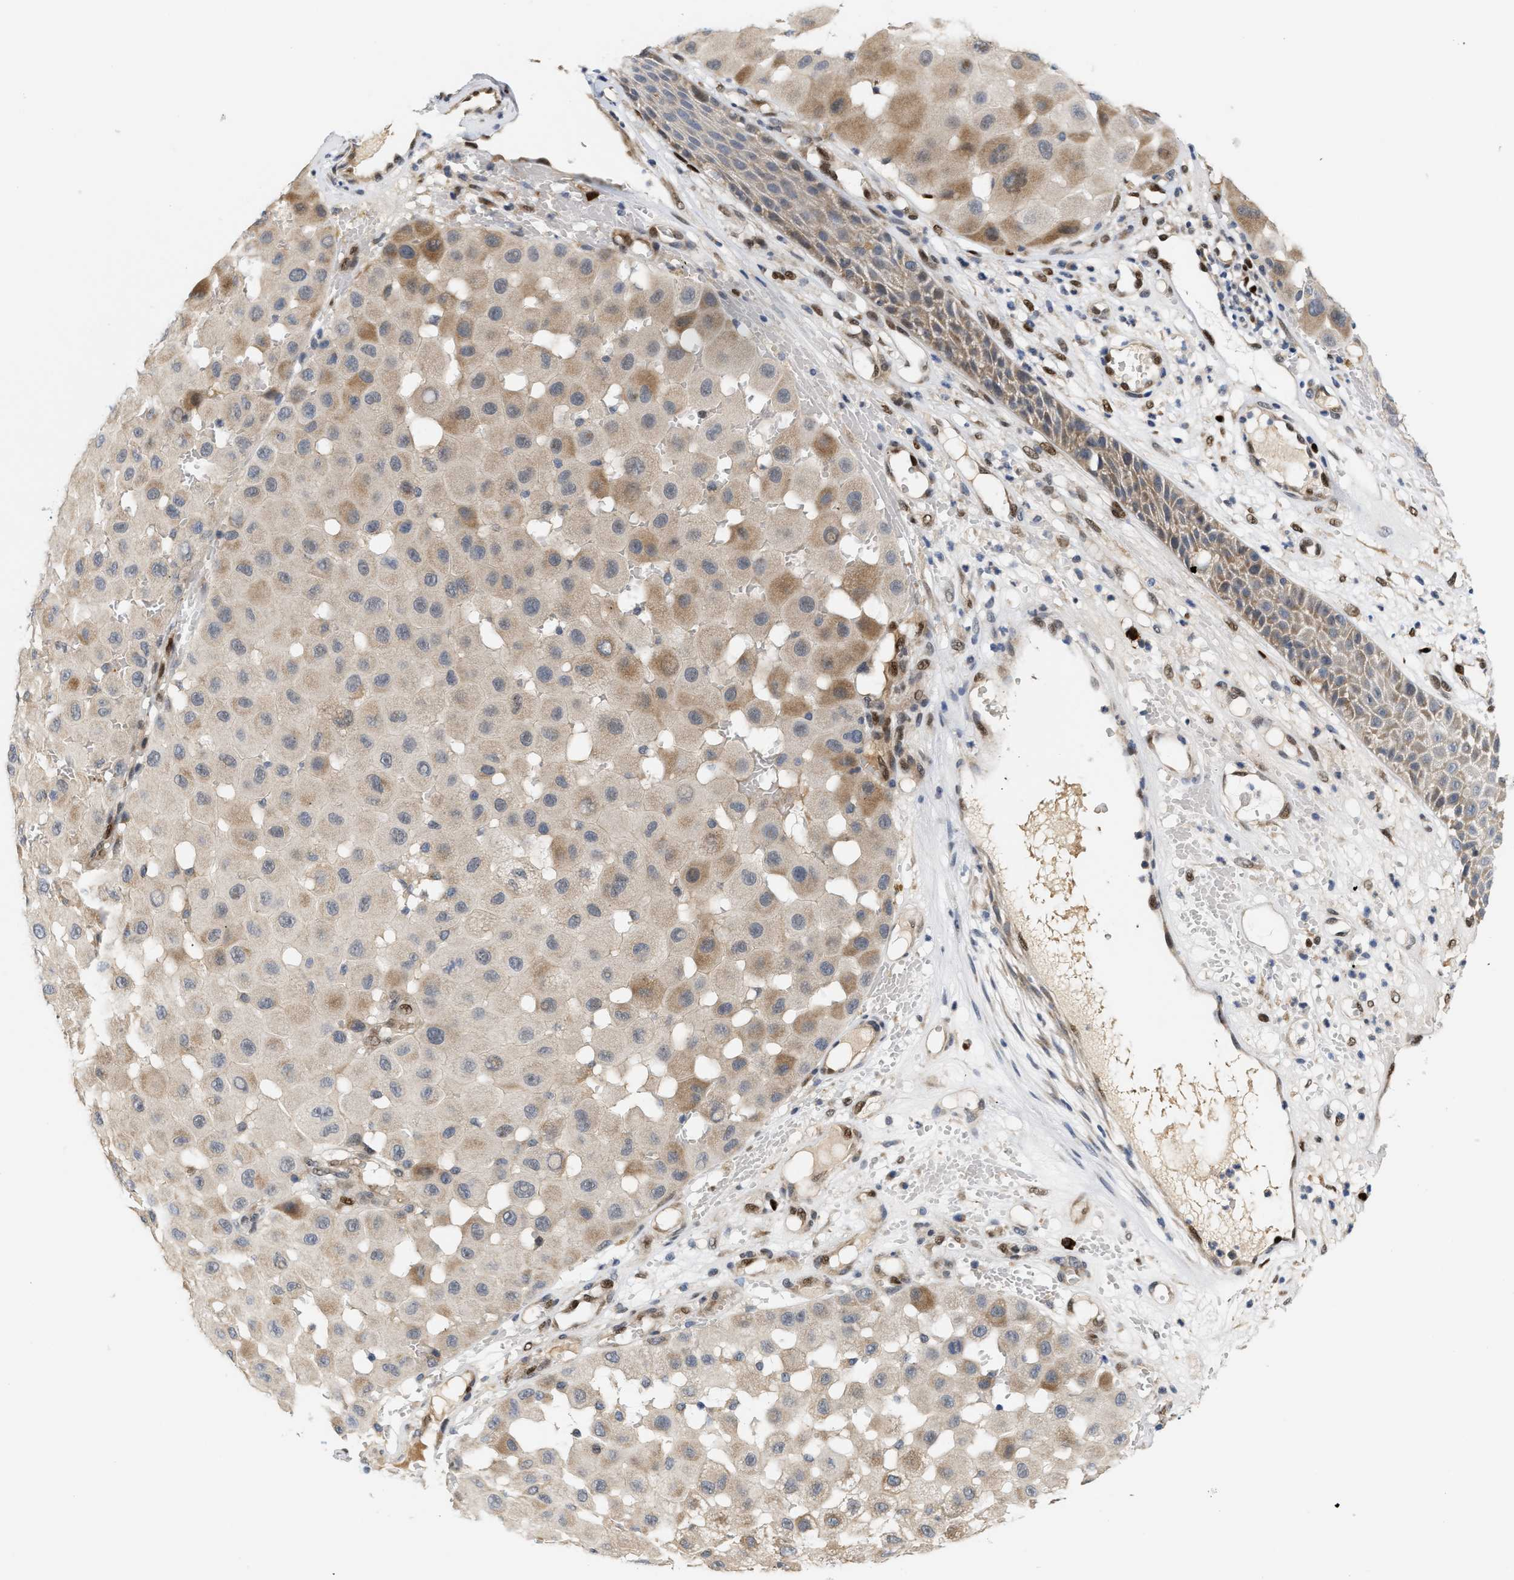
{"staining": {"intensity": "weak", "quantity": "<25%", "location": "cytoplasmic/membranous"}, "tissue": "melanoma", "cell_type": "Tumor cells", "image_type": "cancer", "snomed": [{"axis": "morphology", "description": "Malignant melanoma, NOS"}, {"axis": "topography", "description": "Skin"}], "caption": "Protein analysis of malignant melanoma exhibits no significant staining in tumor cells.", "gene": "TCF4", "patient": {"sex": "female", "age": 81}}